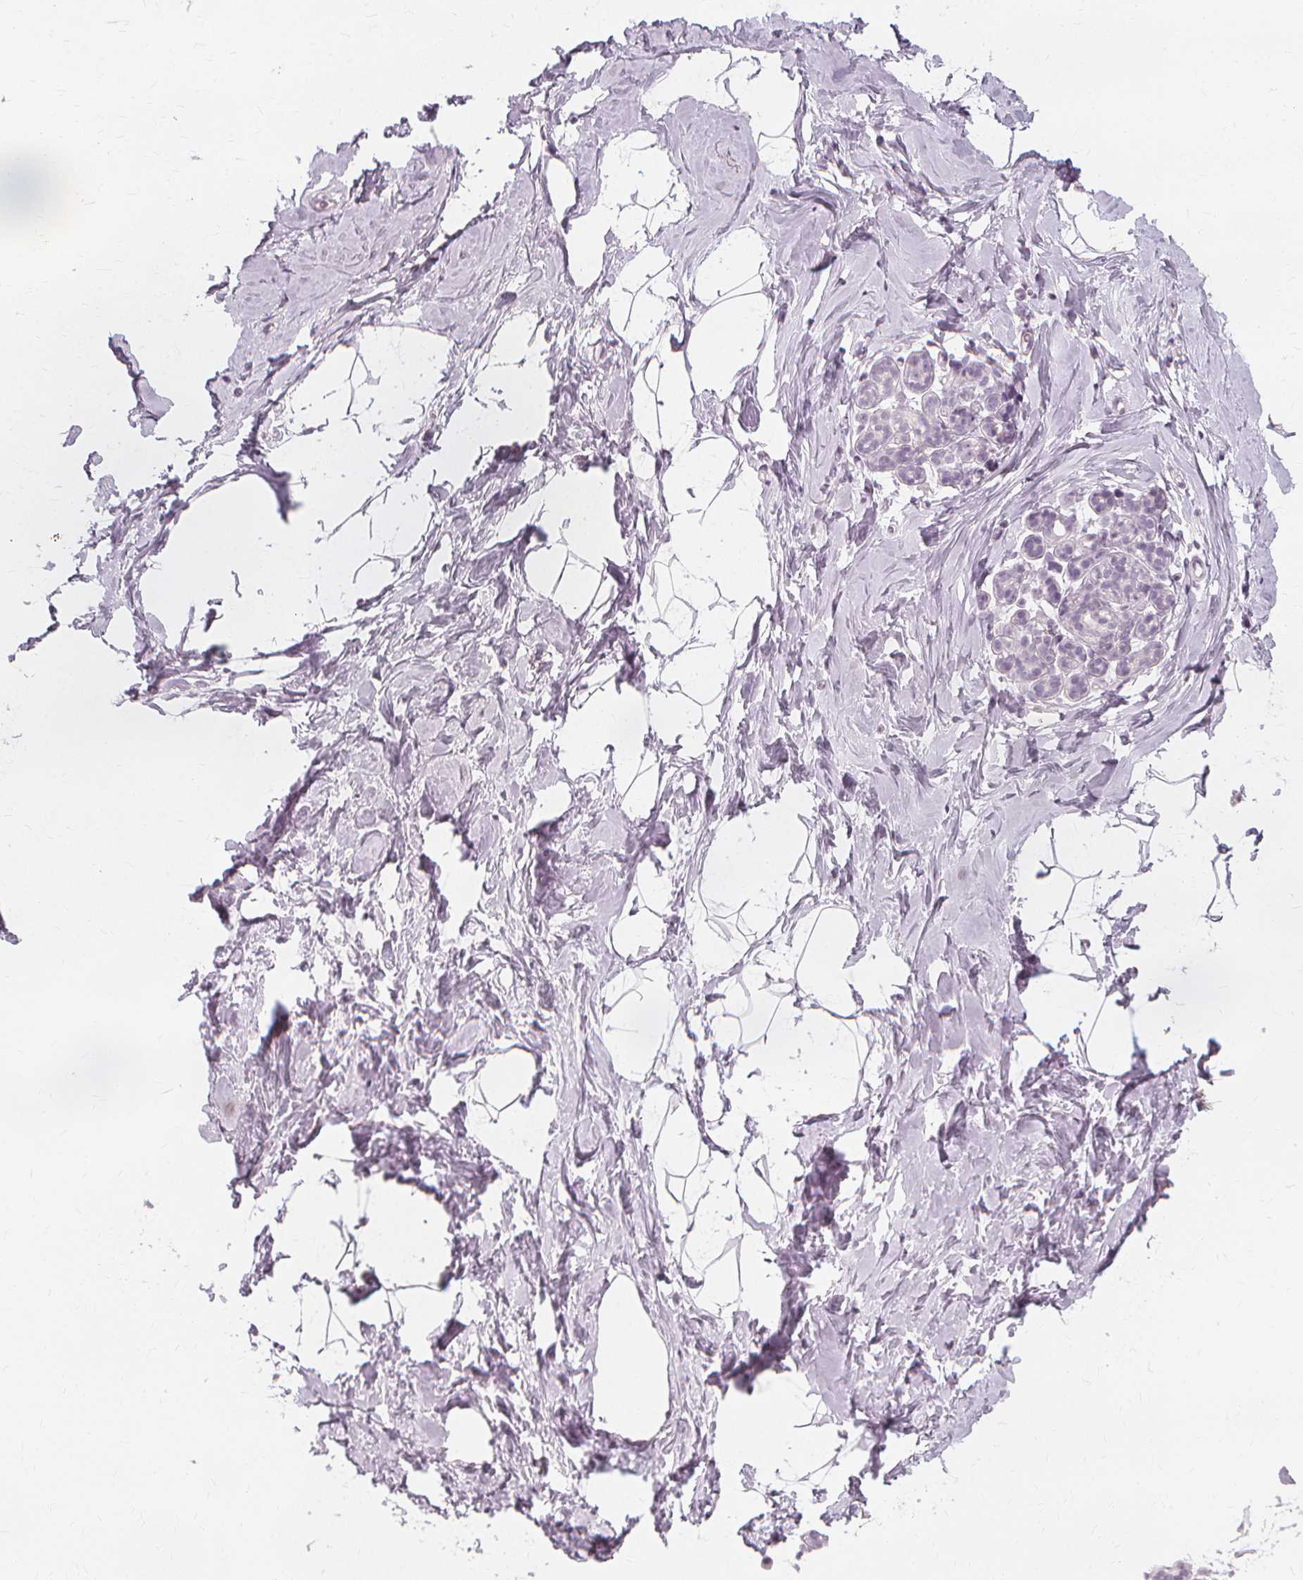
{"staining": {"intensity": "negative", "quantity": "none", "location": "none"}, "tissue": "breast", "cell_type": "Adipocytes", "image_type": "normal", "snomed": [{"axis": "morphology", "description": "Normal tissue, NOS"}, {"axis": "topography", "description": "Breast"}], "caption": "This is a histopathology image of immunohistochemistry (IHC) staining of benign breast, which shows no staining in adipocytes. Brightfield microscopy of immunohistochemistry stained with DAB (brown) and hematoxylin (blue), captured at high magnification.", "gene": "NXPE1", "patient": {"sex": "female", "age": 32}}